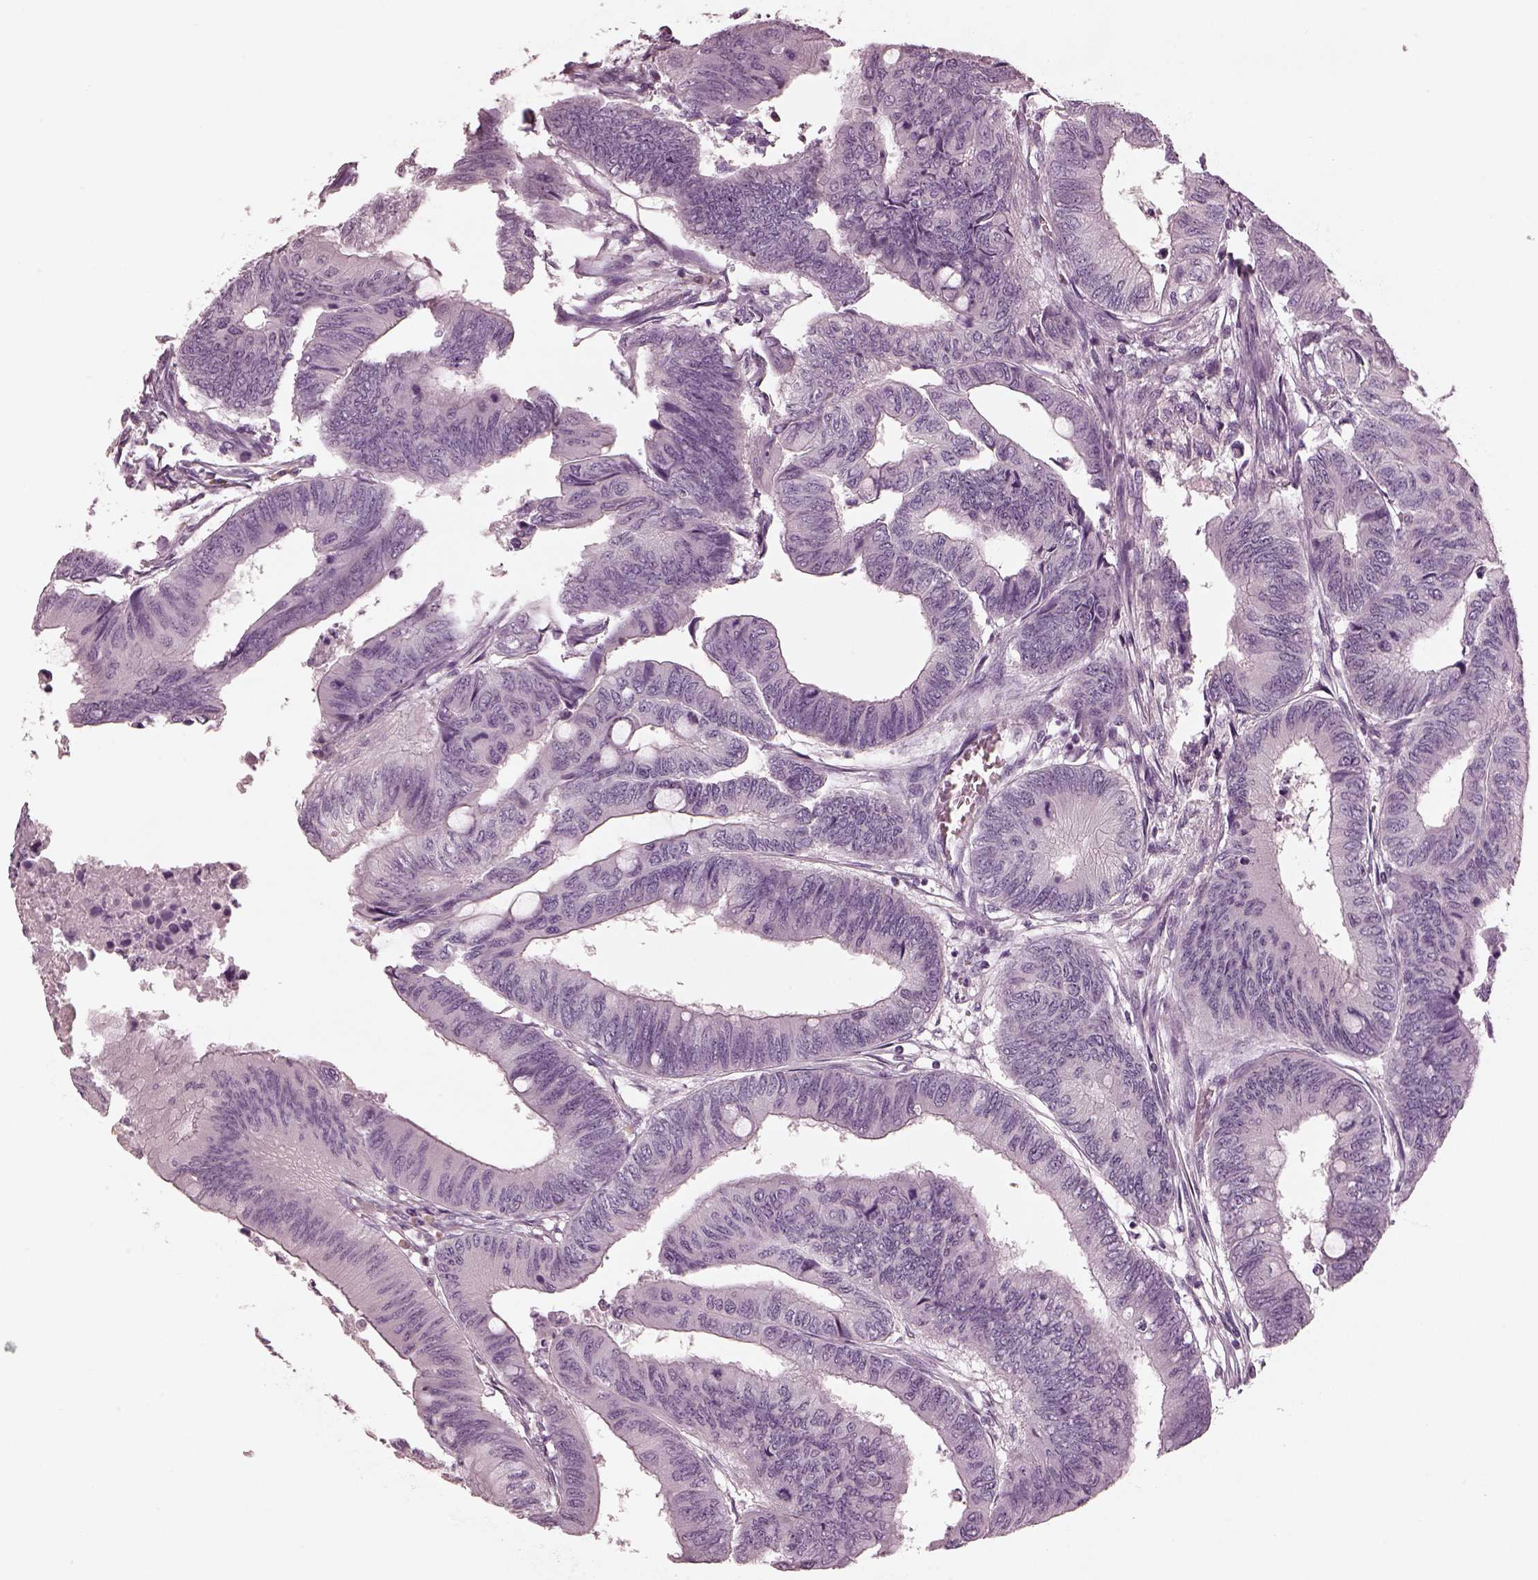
{"staining": {"intensity": "negative", "quantity": "none", "location": "none"}, "tissue": "colorectal cancer", "cell_type": "Tumor cells", "image_type": "cancer", "snomed": [{"axis": "morphology", "description": "Normal tissue, NOS"}, {"axis": "morphology", "description": "Adenocarcinoma, NOS"}, {"axis": "topography", "description": "Rectum"}, {"axis": "topography", "description": "Peripheral nerve tissue"}], "caption": "Colorectal cancer was stained to show a protein in brown. There is no significant expression in tumor cells.", "gene": "MIA", "patient": {"sex": "male", "age": 92}}